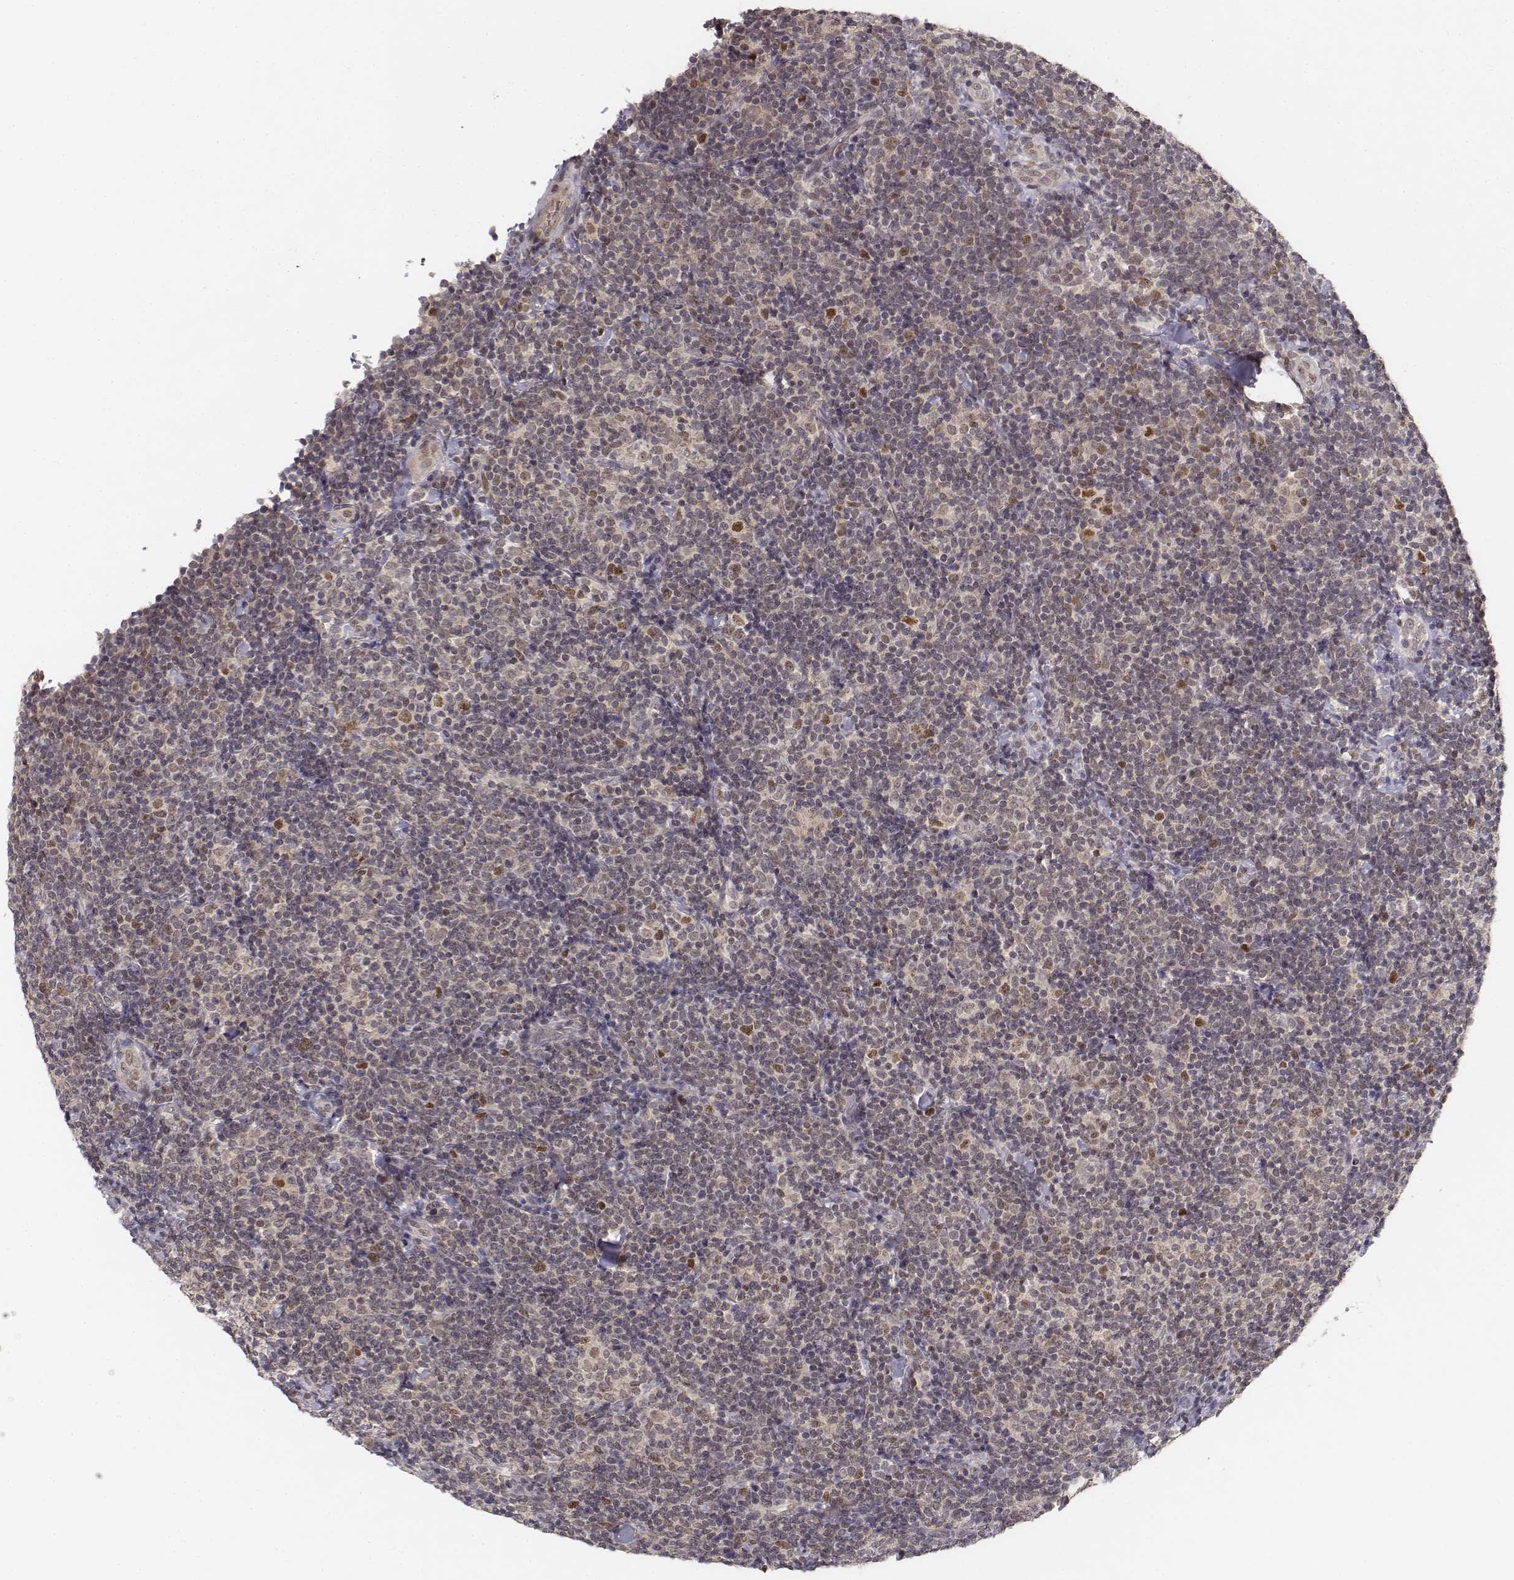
{"staining": {"intensity": "weak", "quantity": "<25%", "location": "nuclear"}, "tissue": "lymphoma", "cell_type": "Tumor cells", "image_type": "cancer", "snomed": [{"axis": "morphology", "description": "Malignant lymphoma, non-Hodgkin's type, Low grade"}, {"axis": "topography", "description": "Lymph node"}], "caption": "Tumor cells are negative for brown protein staining in low-grade malignant lymphoma, non-Hodgkin's type. The staining was performed using DAB to visualize the protein expression in brown, while the nuclei were stained in blue with hematoxylin (Magnification: 20x).", "gene": "FANCD2", "patient": {"sex": "female", "age": 56}}